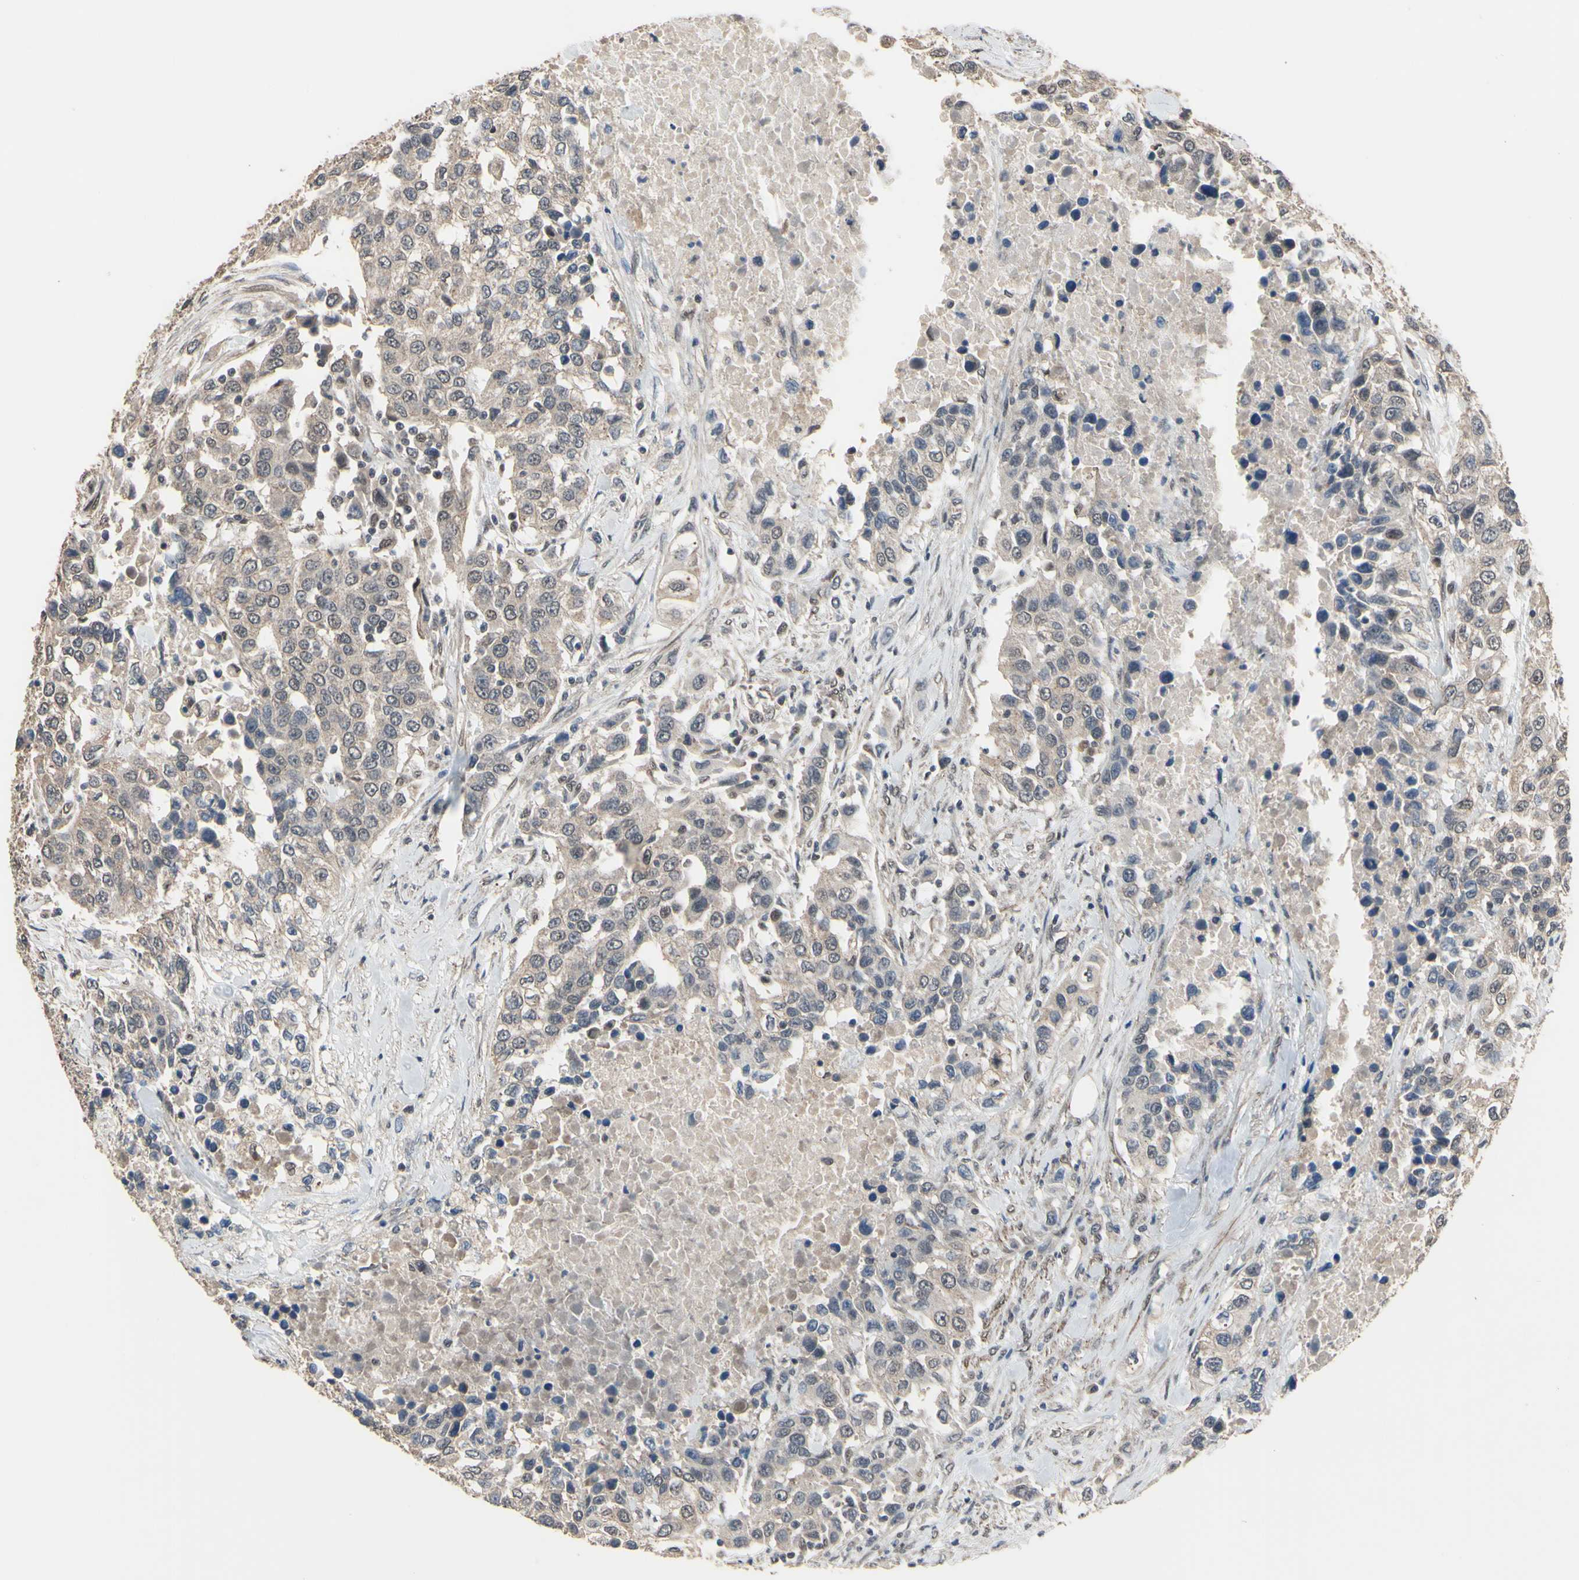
{"staining": {"intensity": "weak", "quantity": ">75%", "location": "cytoplasmic/membranous"}, "tissue": "urothelial cancer", "cell_type": "Tumor cells", "image_type": "cancer", "snomed": [{"axis": "morphology", "description": "Urothelial carcinoma, High grade"}, {"axis": "topography", "description": "Urinary bladder"}], "caption": "Tumor cells exhibit low levels of weak cytoplasmic/membranous staining in approximately >75% of cells in urothelial carcinoma (high-grade).", "gene": "ZNF174", "patient": {"sex": "female", "age": 80}}